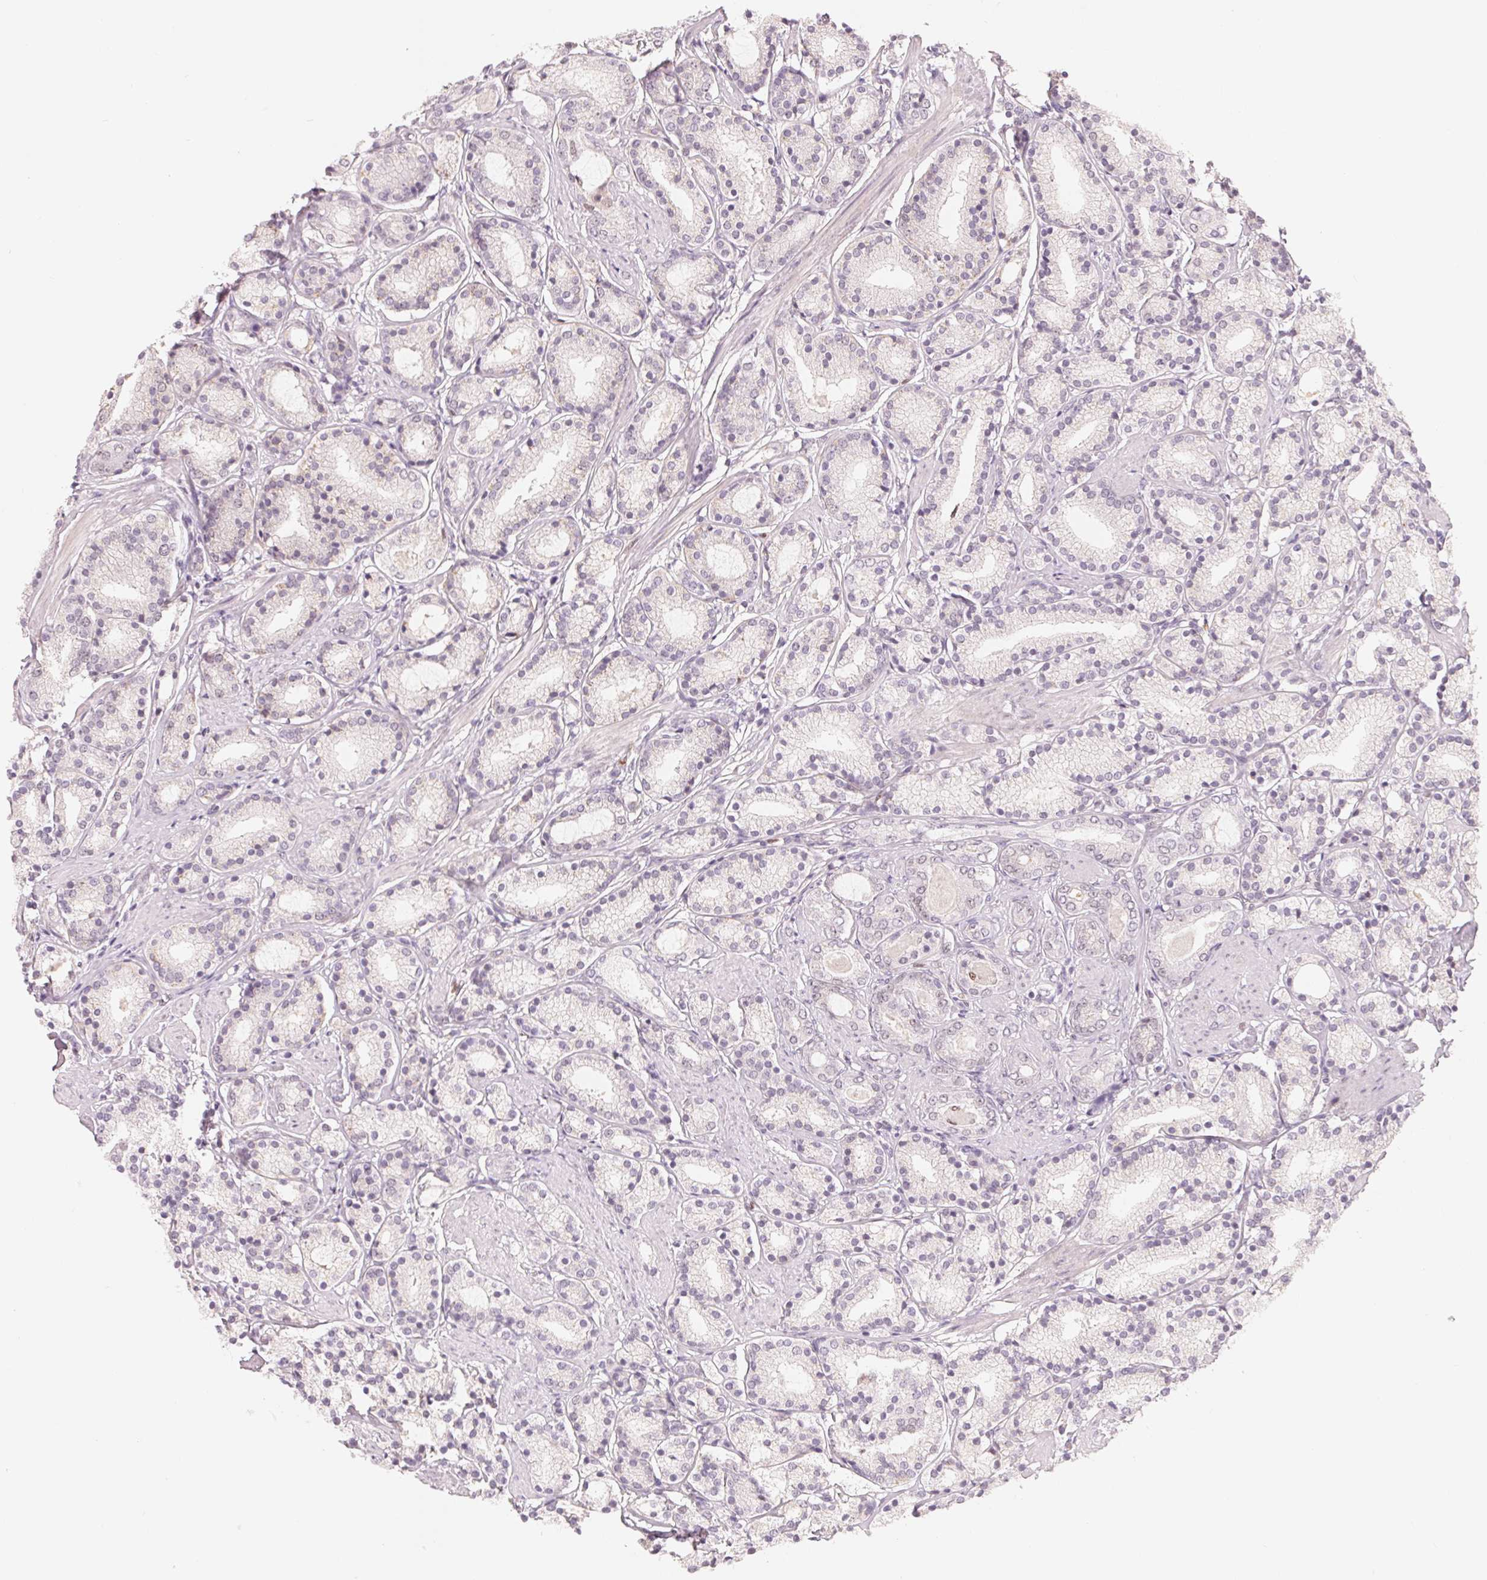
{"staining": {"intensity": "negative", "quantity": "none", "location": "none"}, "tissue": "prostate cancer", "cell_type": "Tumor cells", "image_type": "cancer", "snomed": [{"axis": "morphology", "description": "Adenocarcinoma, High grade"}, {"axis": "topography", "description": "Prostate"}], "caption": "A histopathology image of human prostate high-grade adenocarcinoma is negative for staining in tumor cells. (Brightfield microscopy of DAB immunohistochemistry at high magnification).", "gene": "ARHGAP22", "patient": {"sex": "male", "age": 63}}